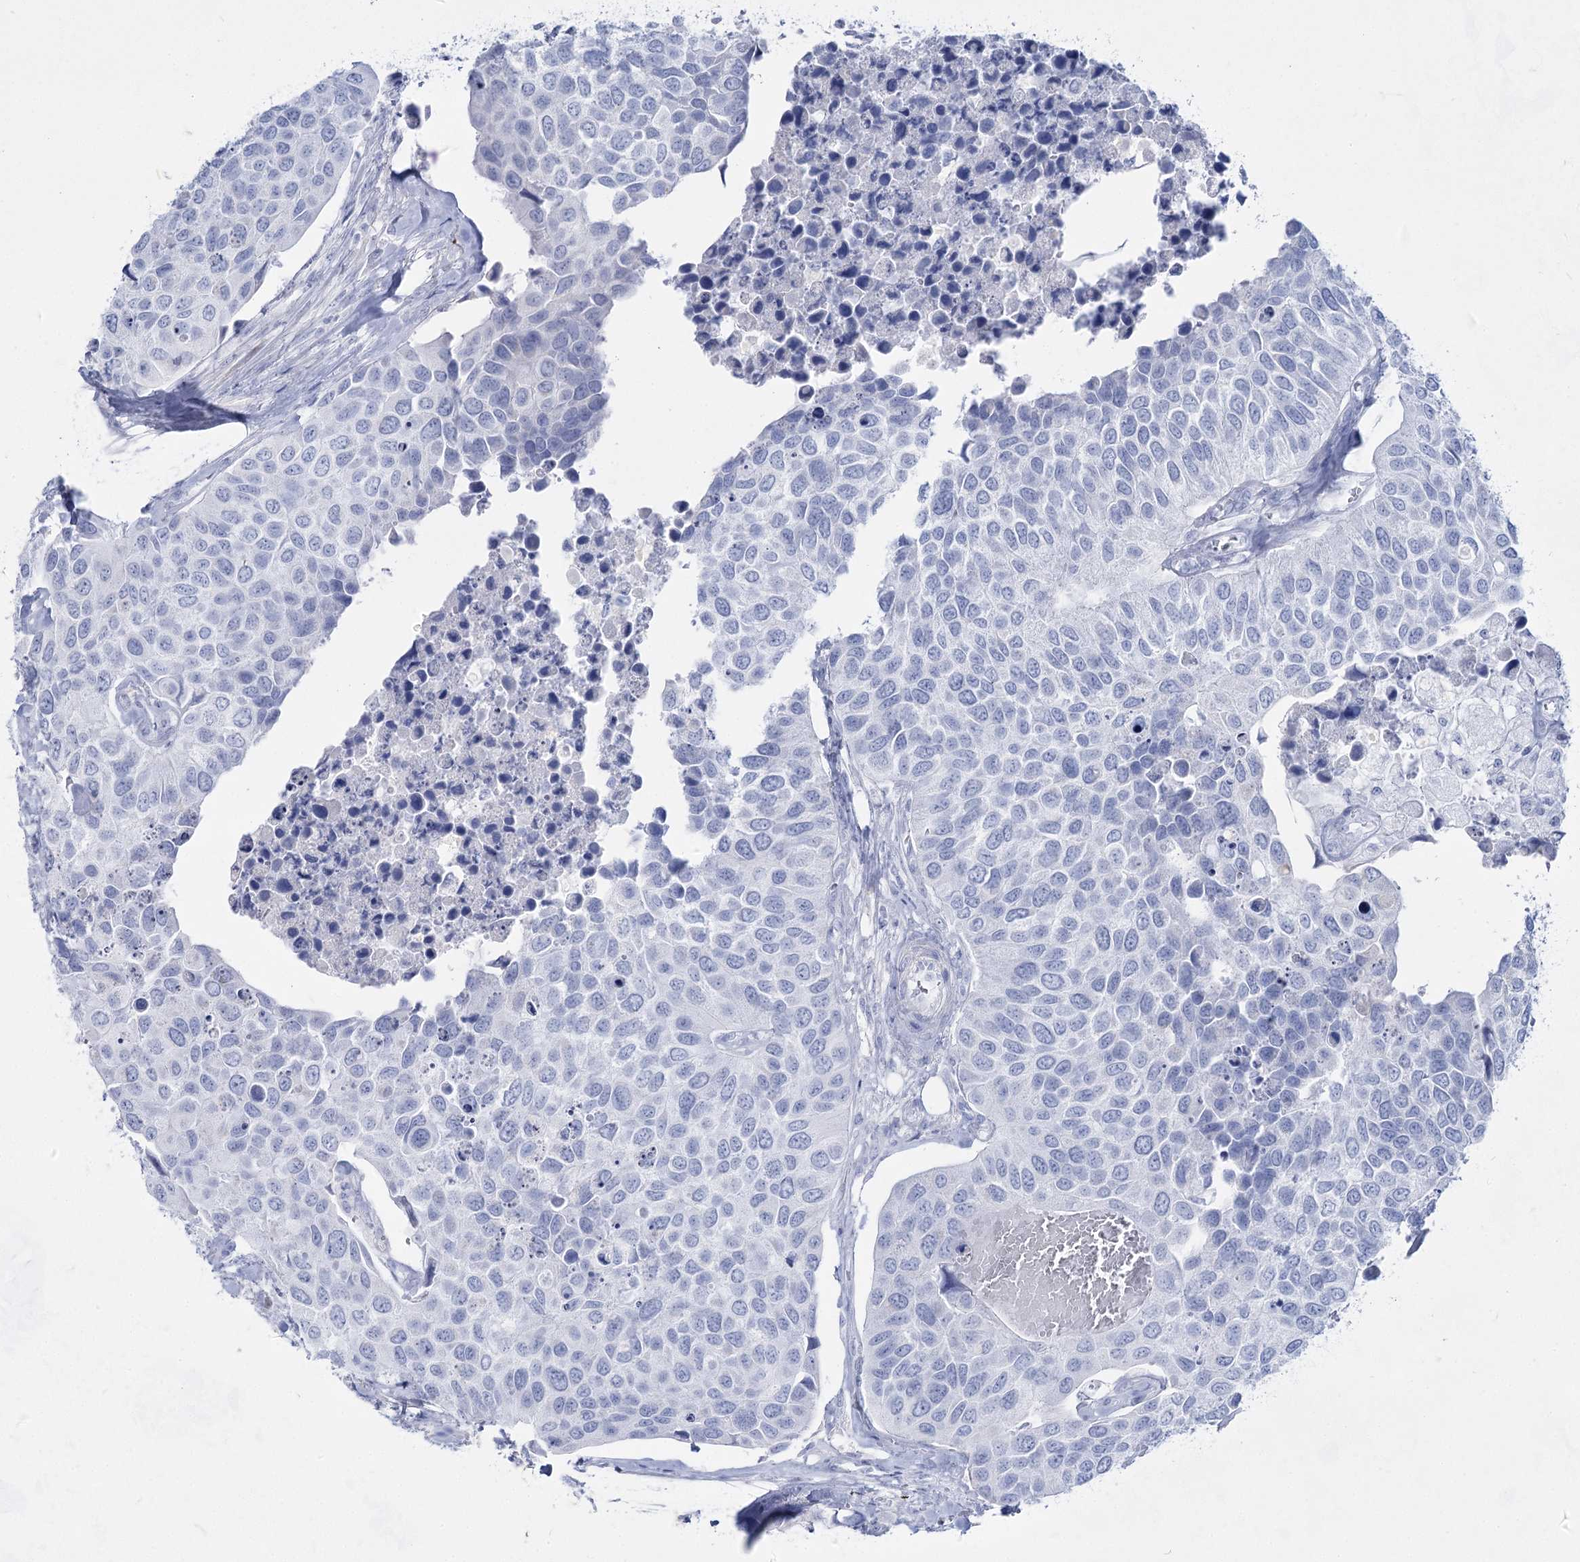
{"staining": {"intensity": "negative", "quantity": "none", "location": "none"}, "tissue": "urothelial cancer", "cell_type": "Tumor cells", "image_type": "cancer", "snomed": [{"axis": "morphology", "description": "Urothelial carcinoma, High grade"}, {"axis": "topography", "description": "Urinary bladder"}], "caption": "Tumor cells are negative for brown protein staining in urothelial cancer.", "gene": "ACRV1", "patient": {"sex": "male", "age": 74}}